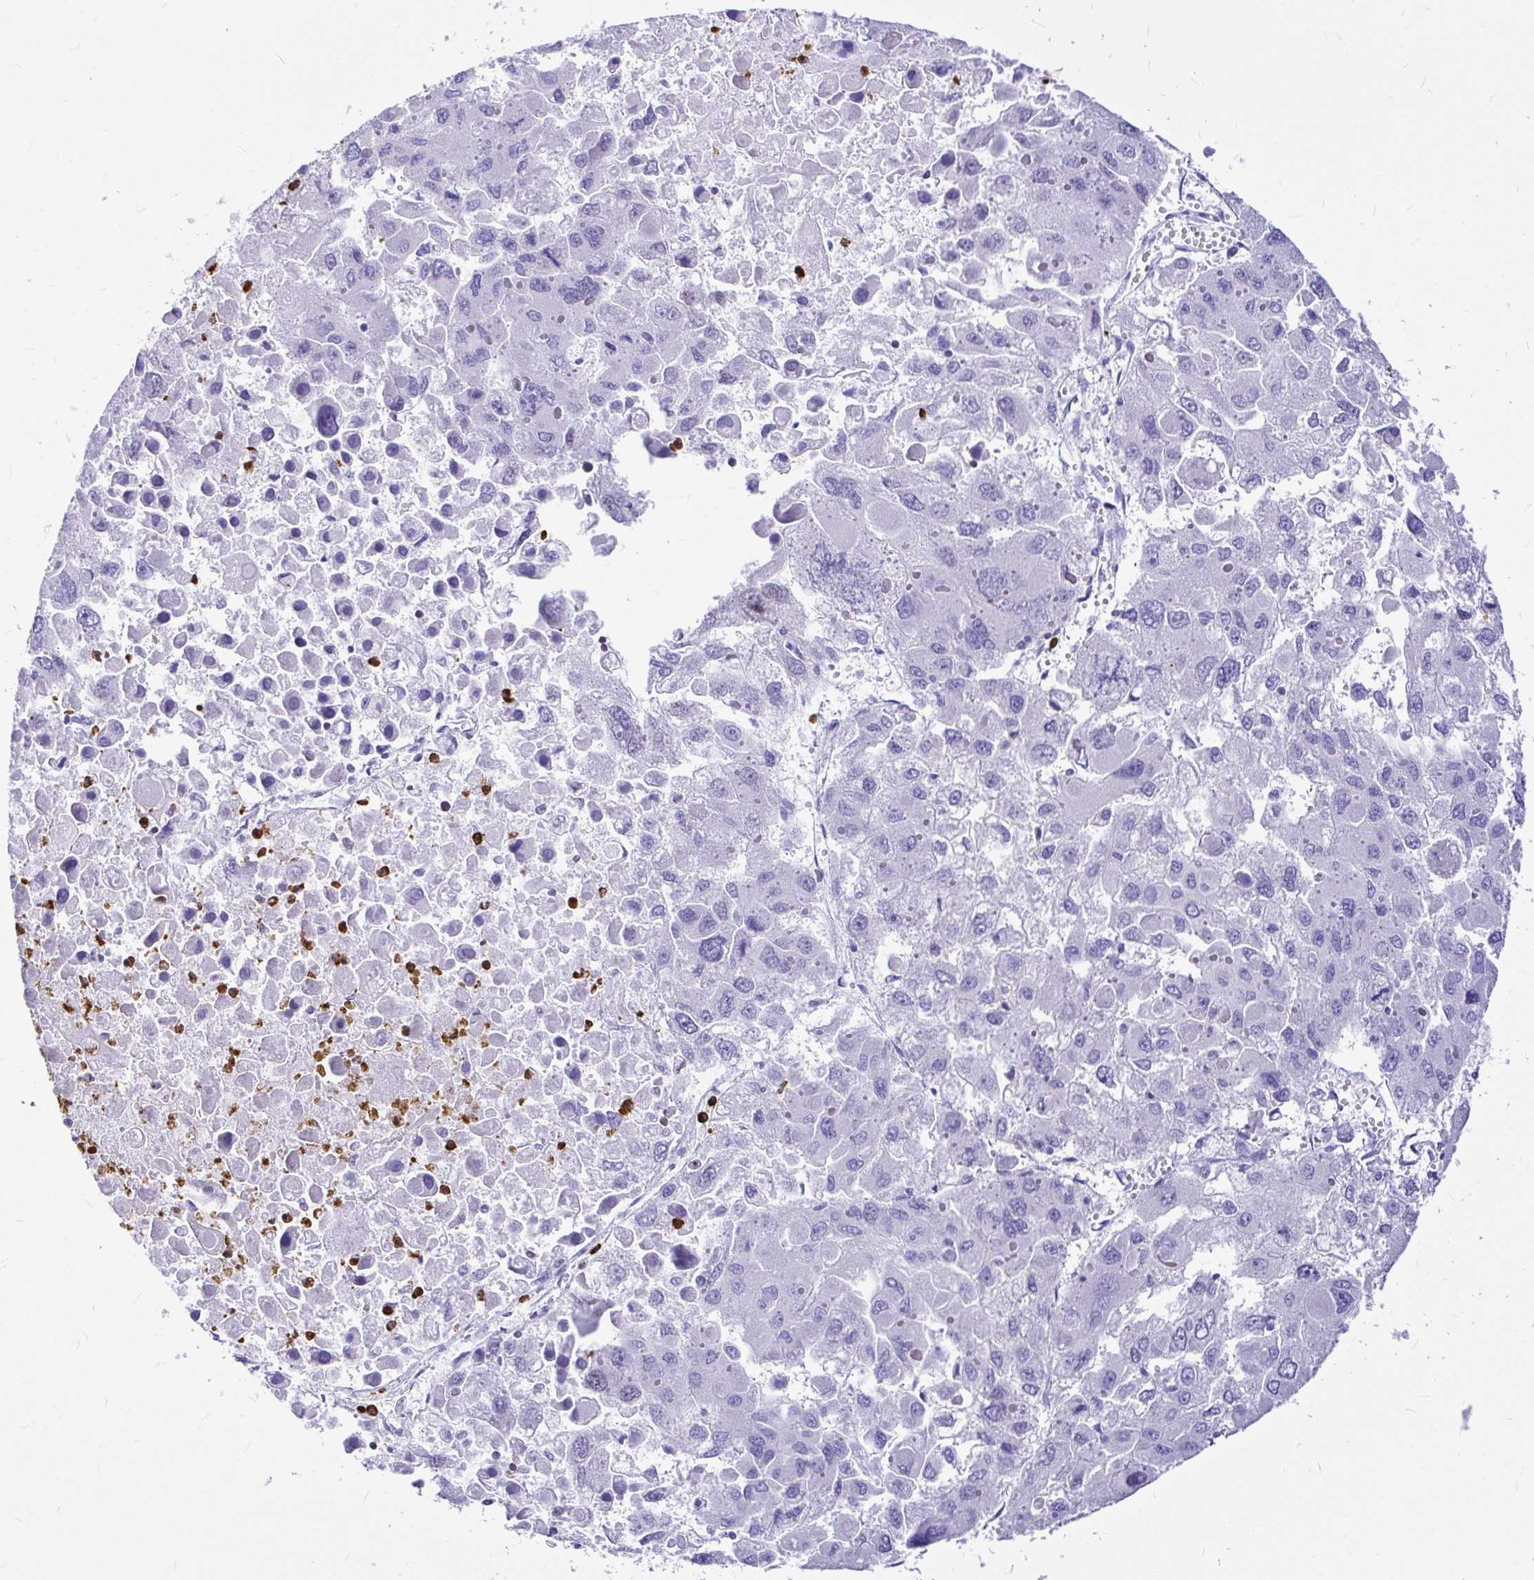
{"staining": {"intensity": "negative", "quantity": "none", "location": "none"}, "tissue": "liver cancer", "cell_type": "Tumor cells", "image_type": "cancer", "snomed": [{"axis": "morphology", "description": "Carcinoma, Hepatocellular, NOS"}, {"axis": "topography", "description": "Liver"}], "caption": "The immunohistochemistry image has no significant staining in tumor cells of liver cancer tissue. Nuclei are stained in blue.", "gene": "CLEC1B", "patient": {"sex": "female", "age": 41}}